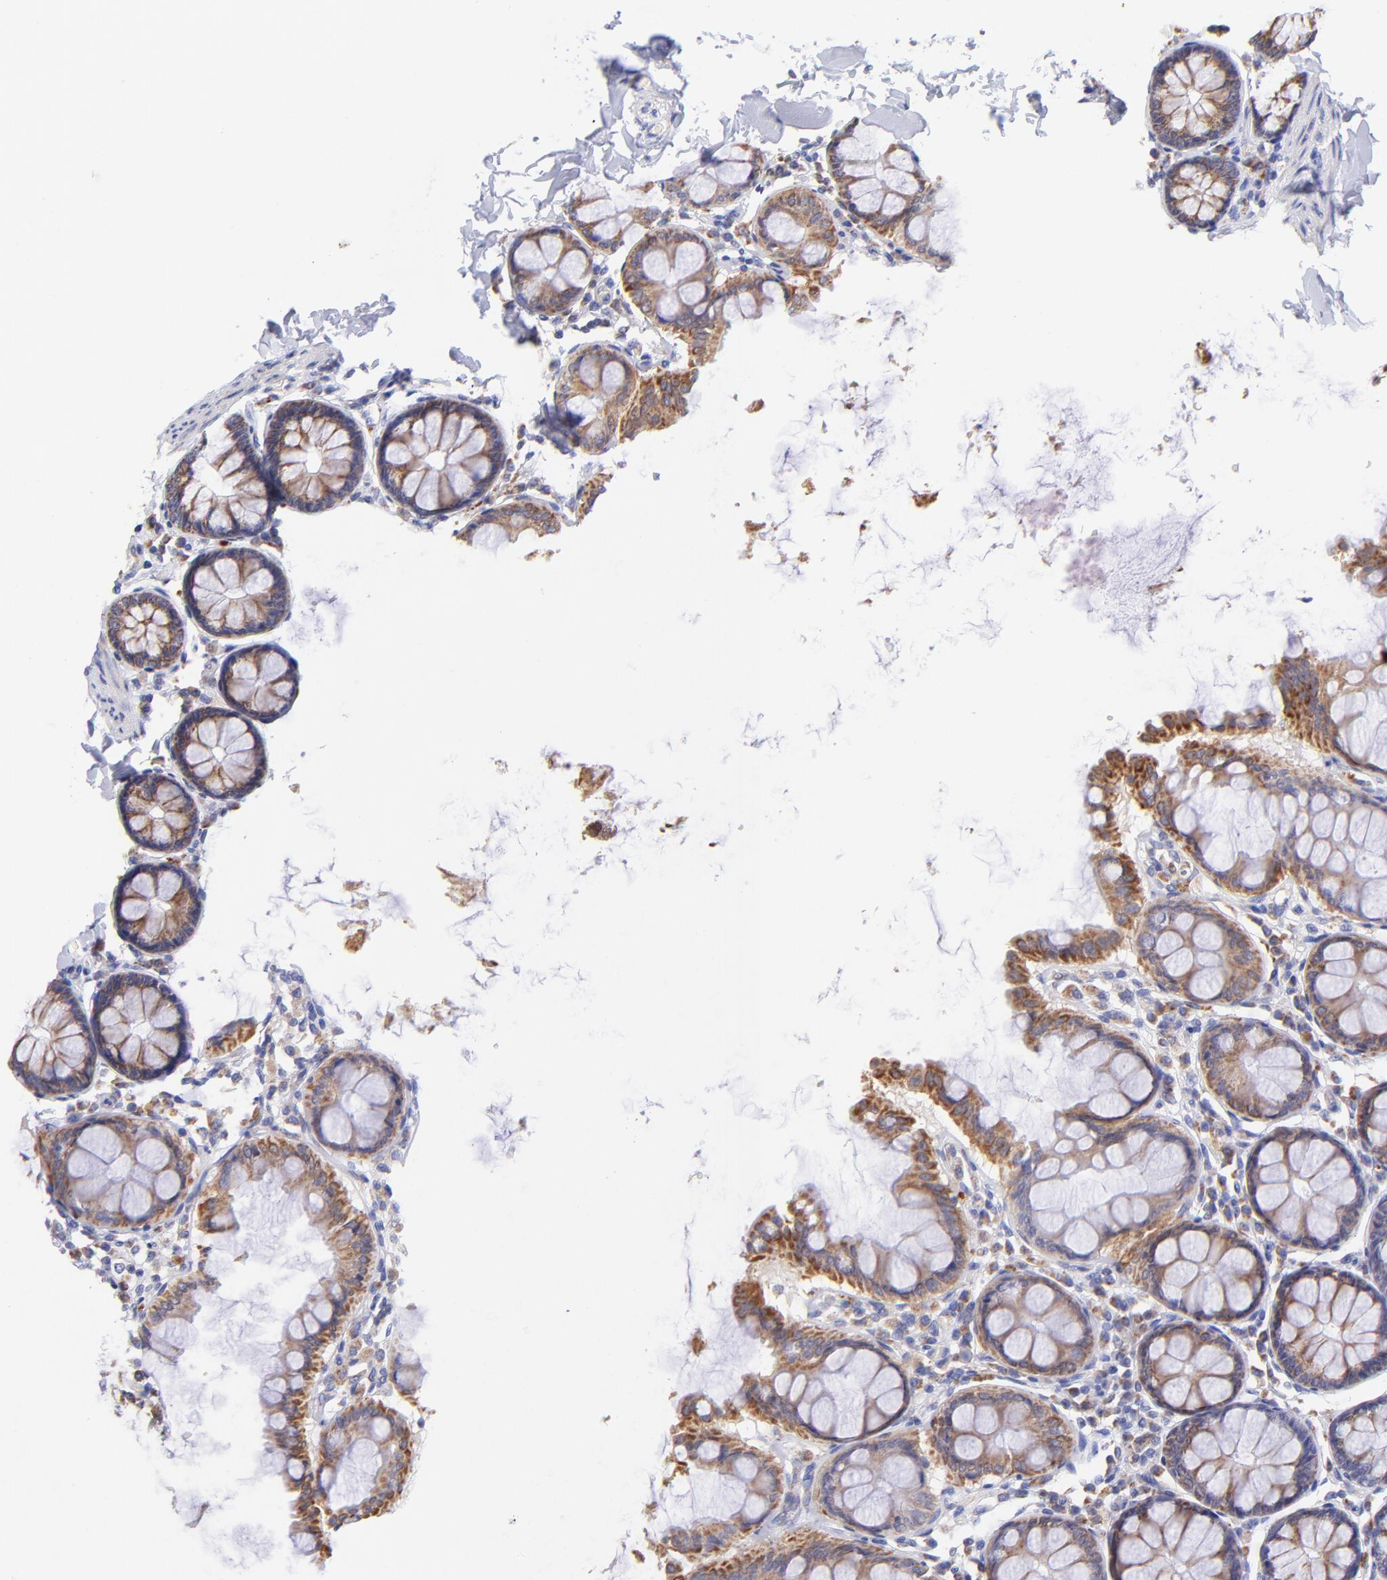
{"staining": {"intensity": "negative", "quantity": "none", "location": "none"}, "tissue": "colon", "cell_type": "Endothelial cells", "image_type": "normal", "snomed": [{"axis": "morphology", "description": "Normal tissue, NOS"}, {"axis": "topography", "description": "Colon"}], "caption": "Endothelial cells are negative for brown protein staining in benign colon. (Brightfield microscopy of DAB immunohistochemistry at high magnification).", "gene": "NDUFB7", "patient": {"sex": "female", "age": 61}}